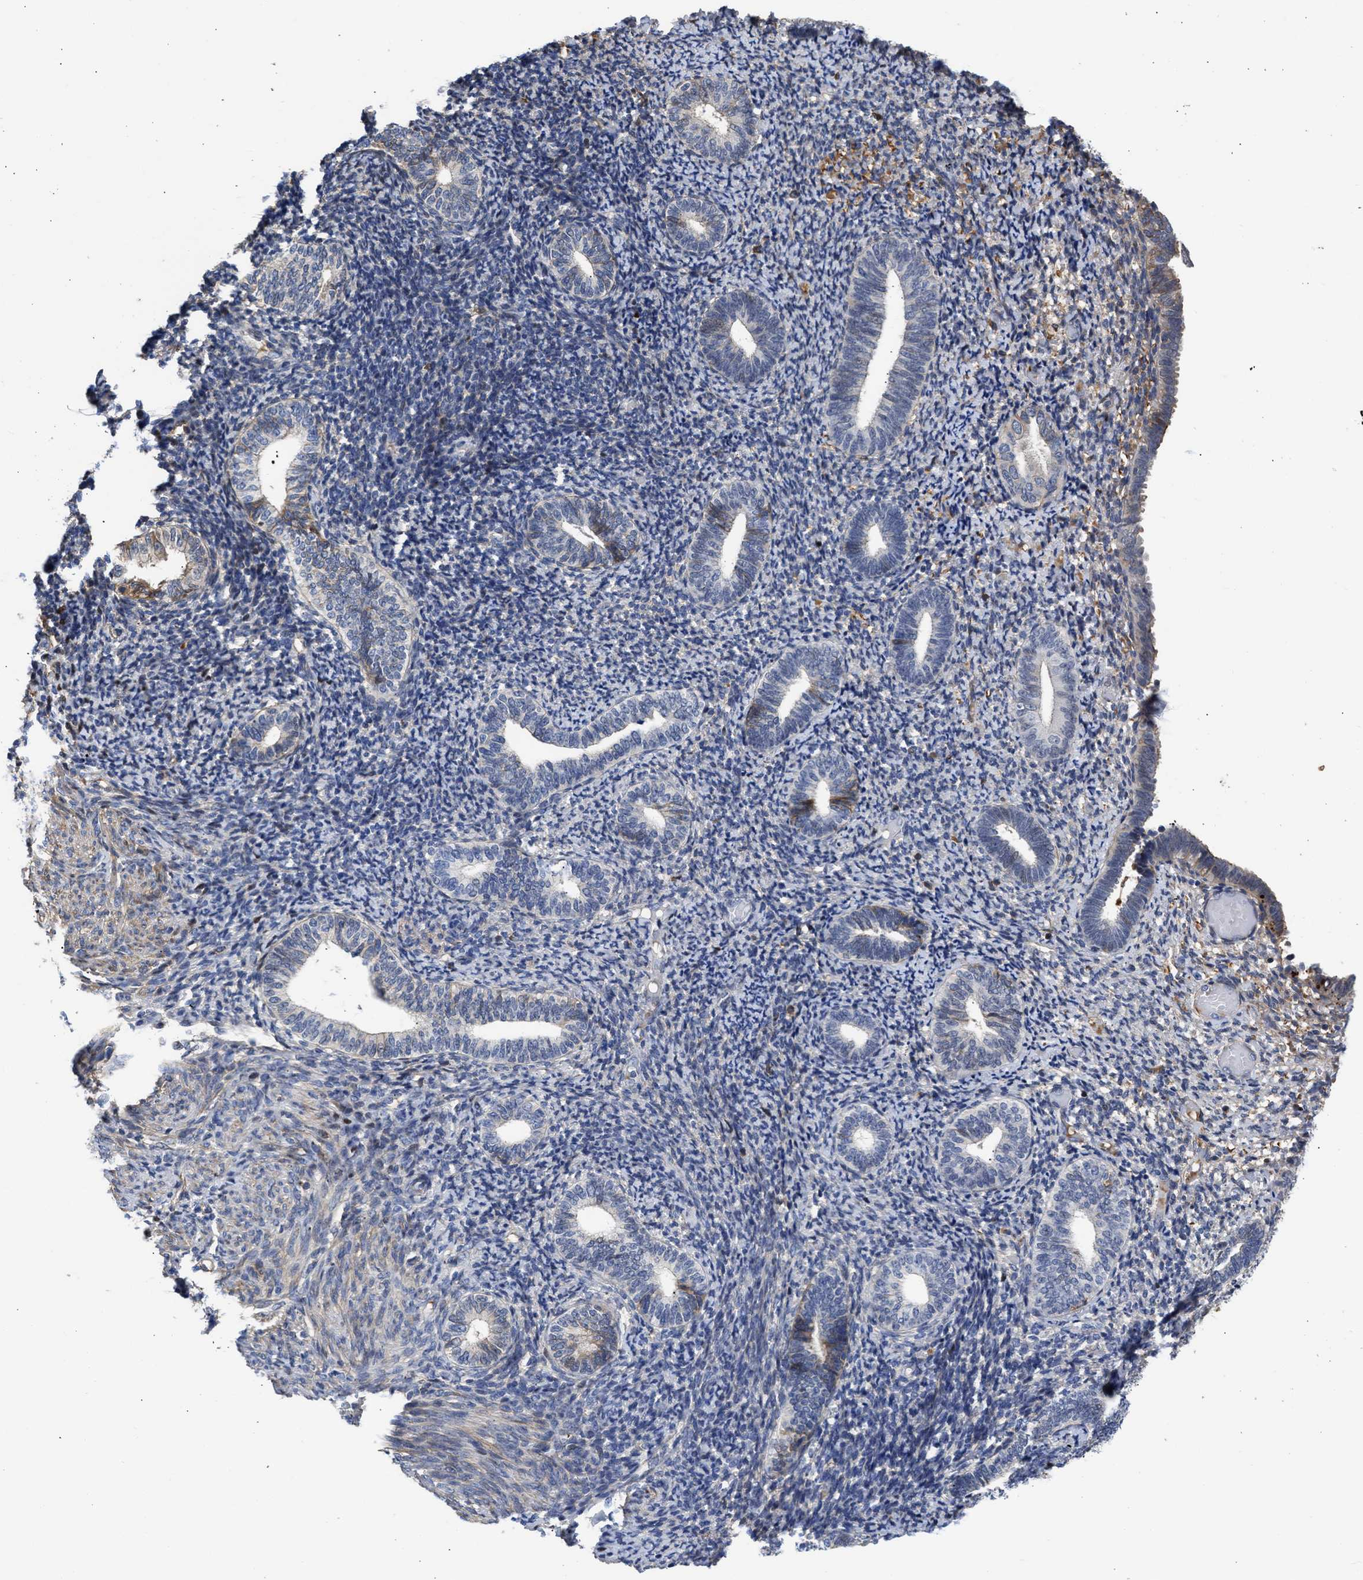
{"staining": {"intensity": "moderate", "quantity": "<25%", "location": "cytoplasmic/membranous"}, "tissue": "endometrium", "cell_type": "Cells in endometrial stroma", "image_type": "normal", "snomed": [{"axis": "morphology", "description": "Normal tissue, NOS"}, {"axis": "topography", "description": "Endometrium"}], "caption": "Brown immunohistochemical staining in benign endometrium demonstrates moderate cytoplasmic/membranous staining in approximately <25% of cells in endometrial stroma. The staining was performed using DAB to visualize the protein expression in brown, while the nuclei were stained in blue with hematoxylin (Magnification: 20x).", "gene": "MAS1L", "patient": {"sex": "female", "age": 66}}